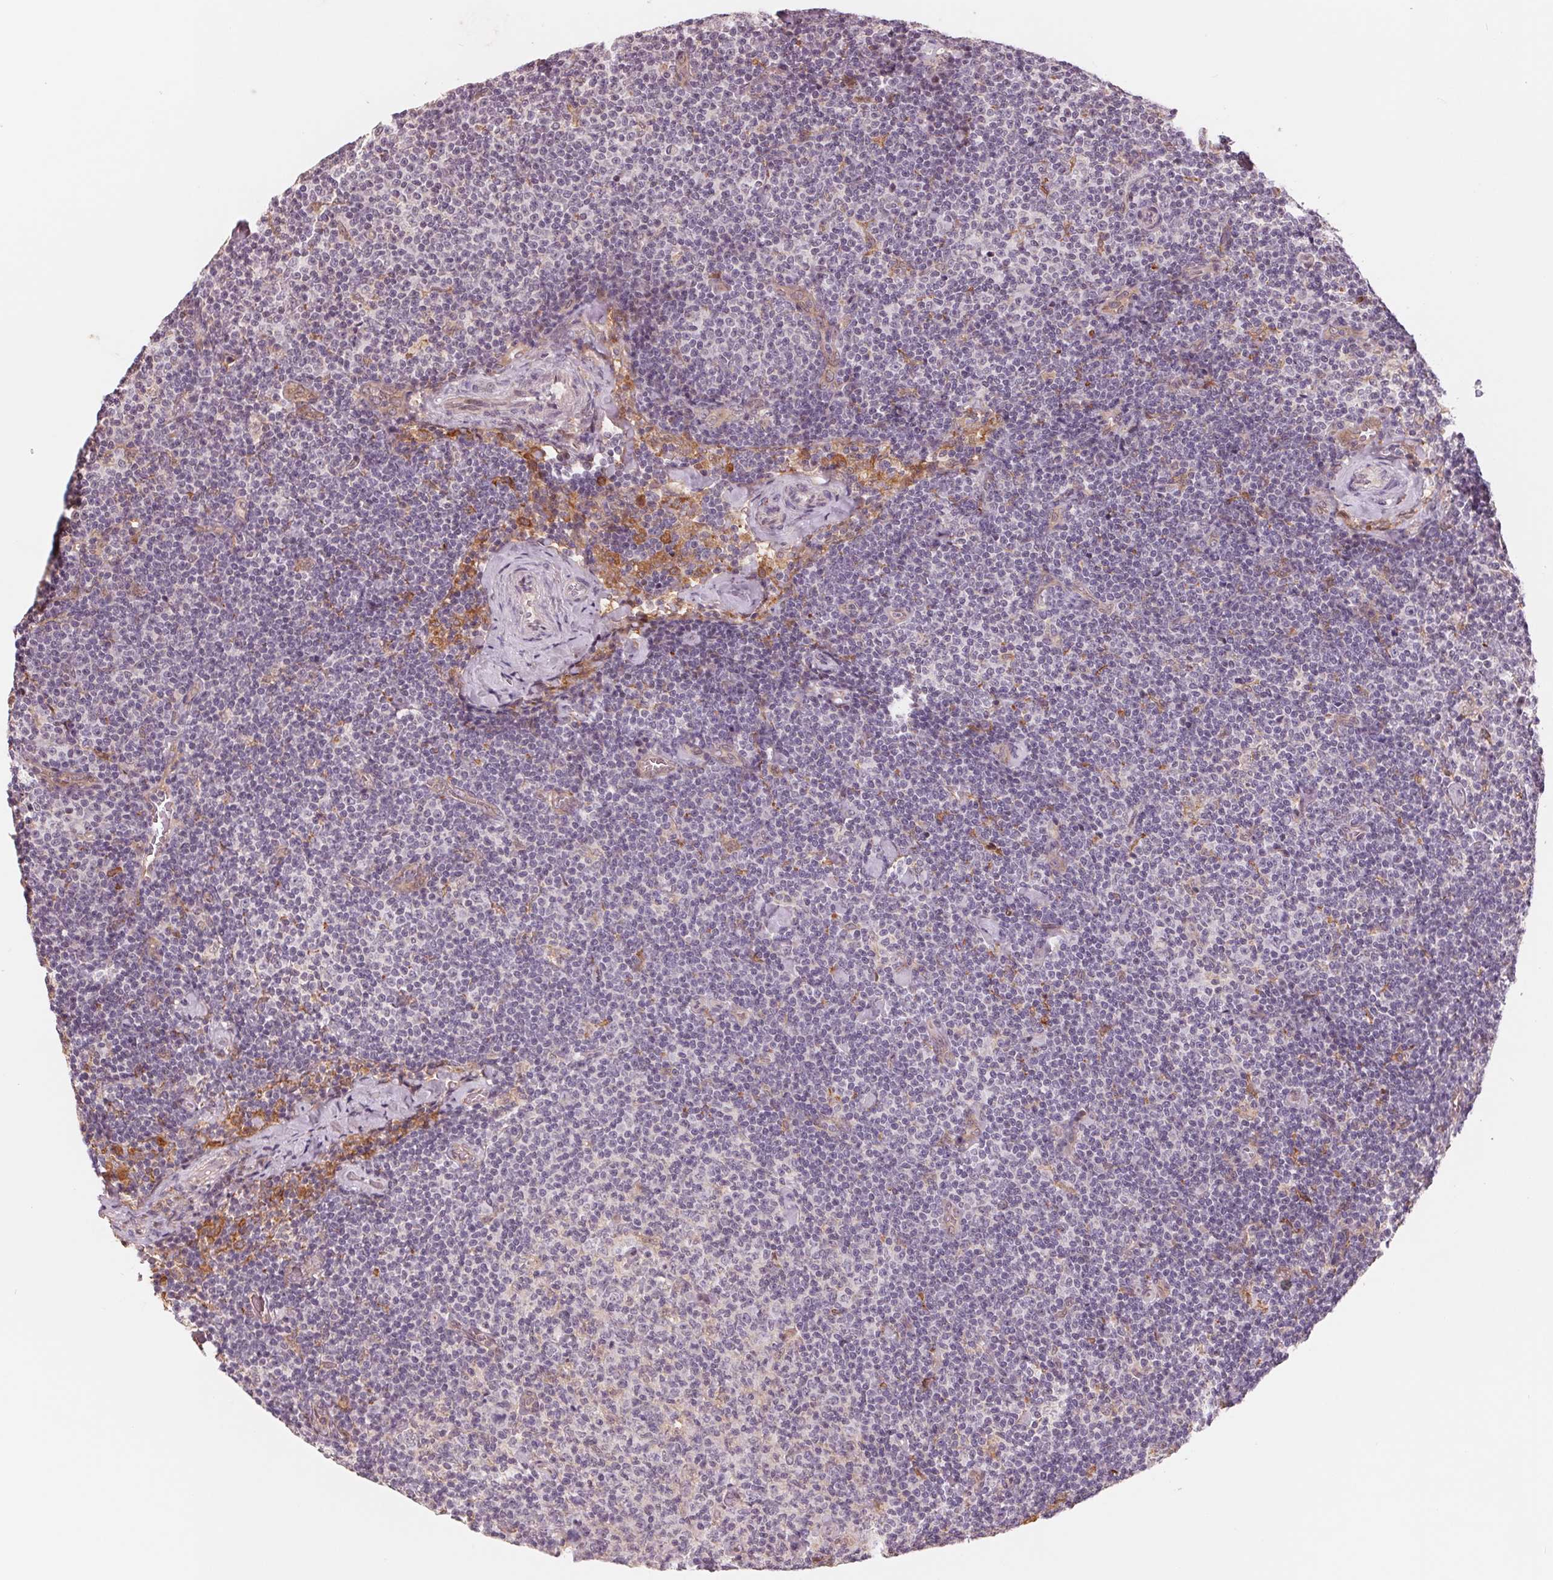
{"staining": {"intensity": "negative", "quantity": "none", "location": "none"}, "tissue": "lymphoma", "cell_type": "Tumor cells", "image_type": "cancer", "snomed": [{"axis": "morphology", "description": "Malignant lymphoma, non-Hodgkin's type, Low grade"}, {"axis": "topography", "description": "Lymph node"}], "caption": "Immunohistochemistry (IHC) histopathology image of low-grade malignant lymphoma, non-Hodgkin's type stained for a protein (brown), which displays no staining in tumor cells.", "gene": "IL9R", "patient": {"sex": "male", "age": 81}}